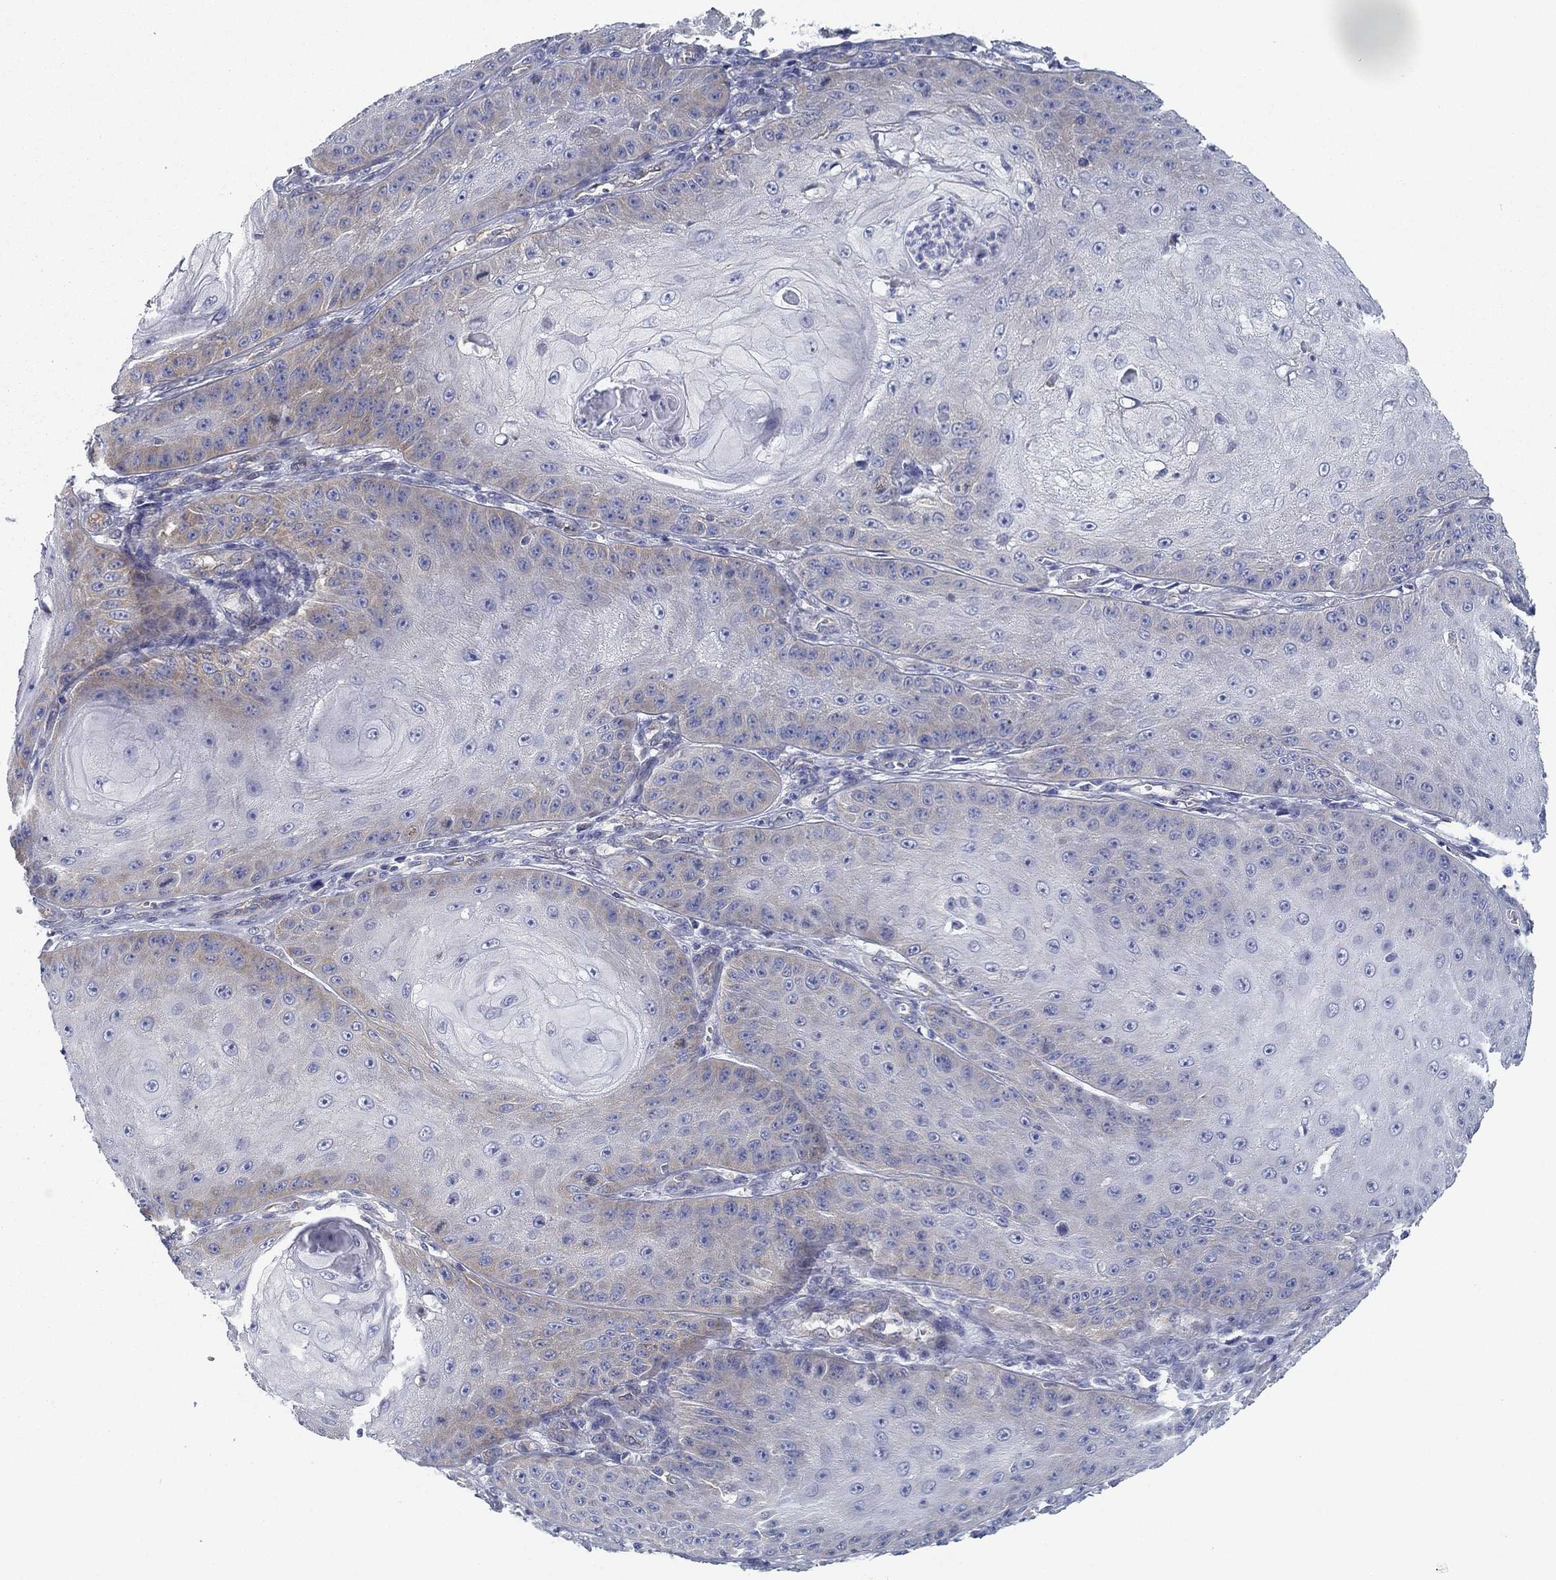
{"staining": {"intensity": "weak", "quantity": "<25%", "location": "cytoplasmic/membranous"}, "tissue": "skin cancer", "cell_type": "Tumor cells", "image_type": "cancer", "snomed": [{"axis": "morphology", "description": "Squamous cell carcinoma, NOS"}, {"axis": "topography", "description": "Skin"}], "caption": "High magnification brightfield microscopy of squamous cell carcinoma (skin) stained with DAB (3,3'-diaminobenzidine) (brown) and counterstained with hematoxylin (blue): tumor cells show no significant positivity.", "gene": "FXR1", "patient": {"sex": "male", "age": 70}}